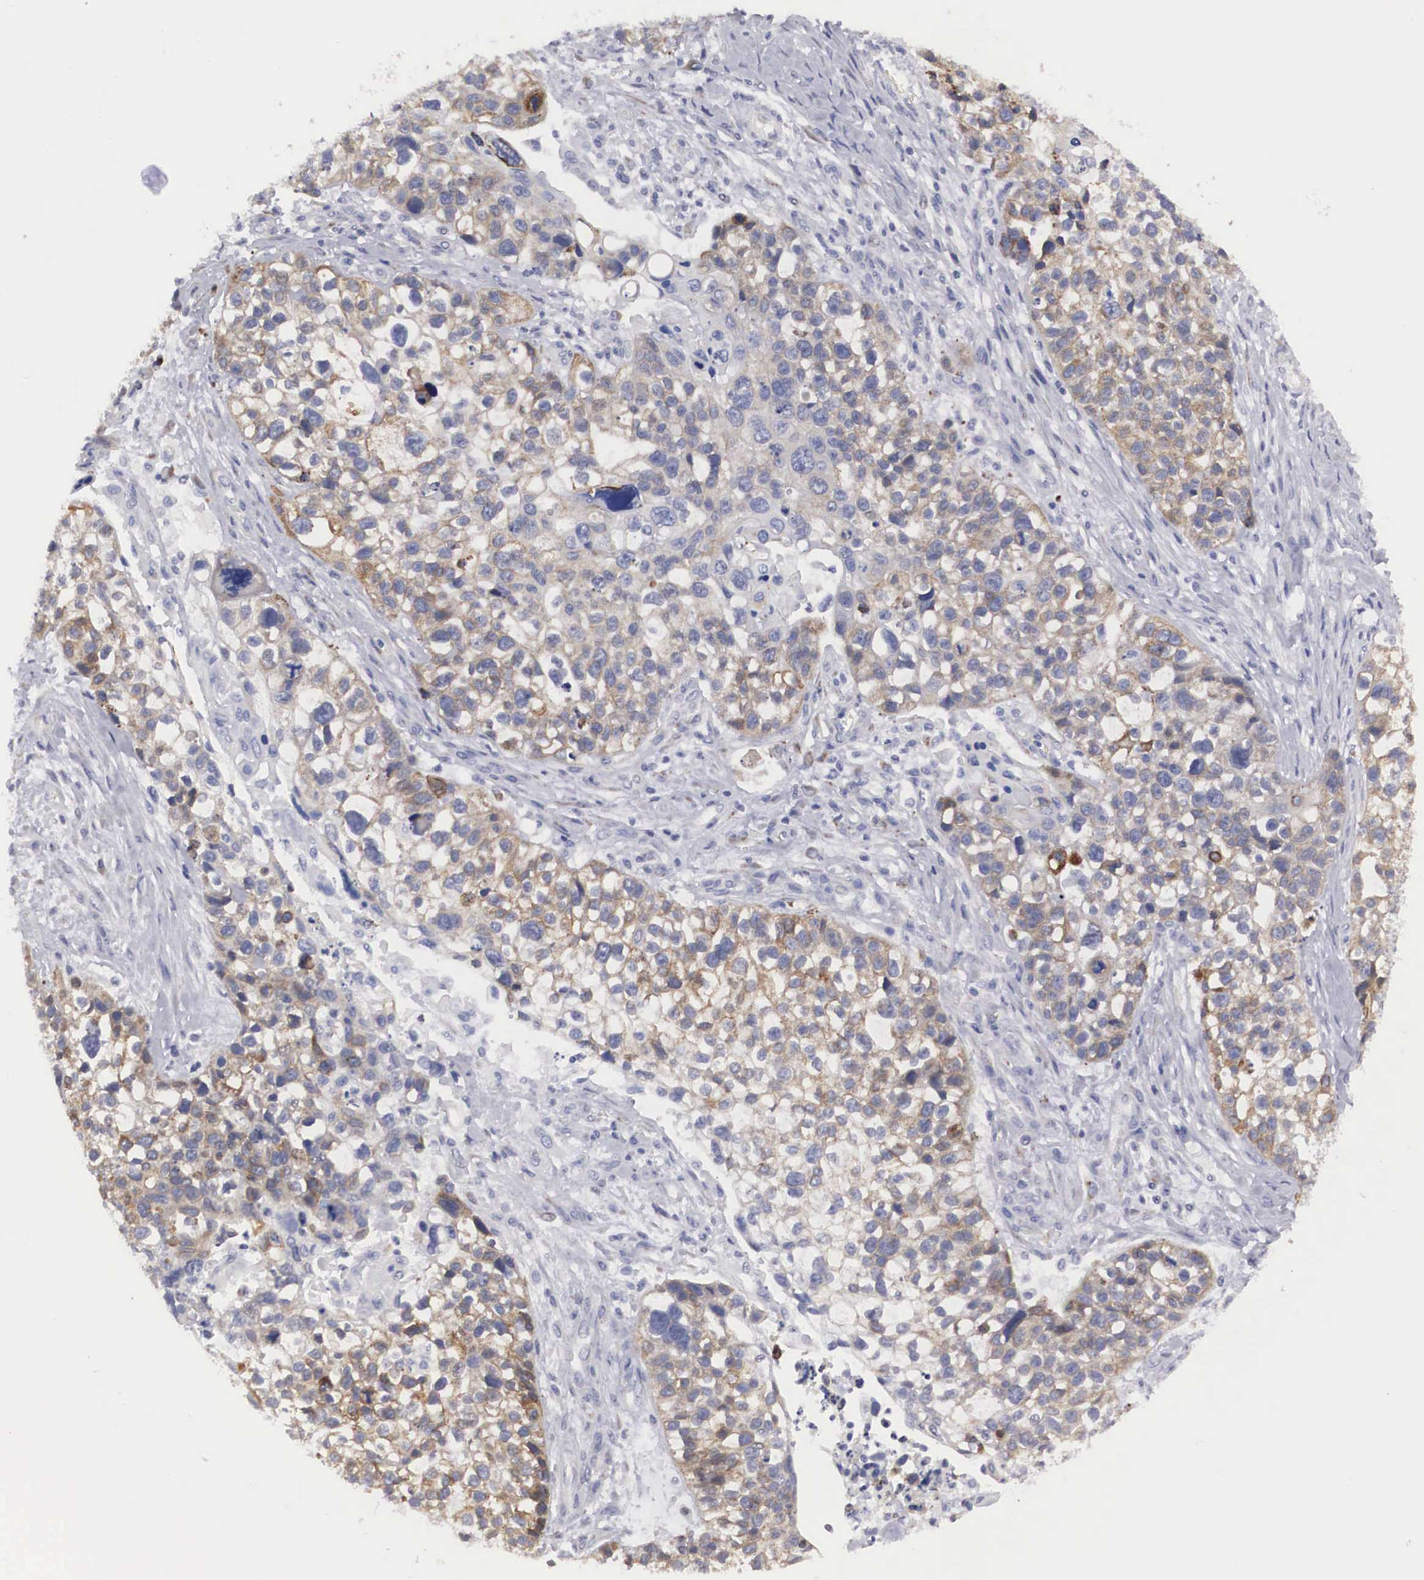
{"staining": {"intensity": "weak", "quantity": ">75%", "location": "cytoplasmic/membranous"}, "tissue": "lung cancer", "cell_type": "Tumor cells", "image_type": "cancer", "snomed": [{"axis": "morphology", "description": "Squamous cell carcinoma, NOS"}, {"axis": "topography", "description": "Lymph node"}, {"axis": "topography", "description": "Lung"}], "caption": "About >75% of tumor cells in human lung squamous cell carcinoma display weak cytoplasmic/membranous protein staining as visualized by brown immunohistochemical staining.", "gene": "ARMCX3", "patient": {"sex": "male", "age": 74}}